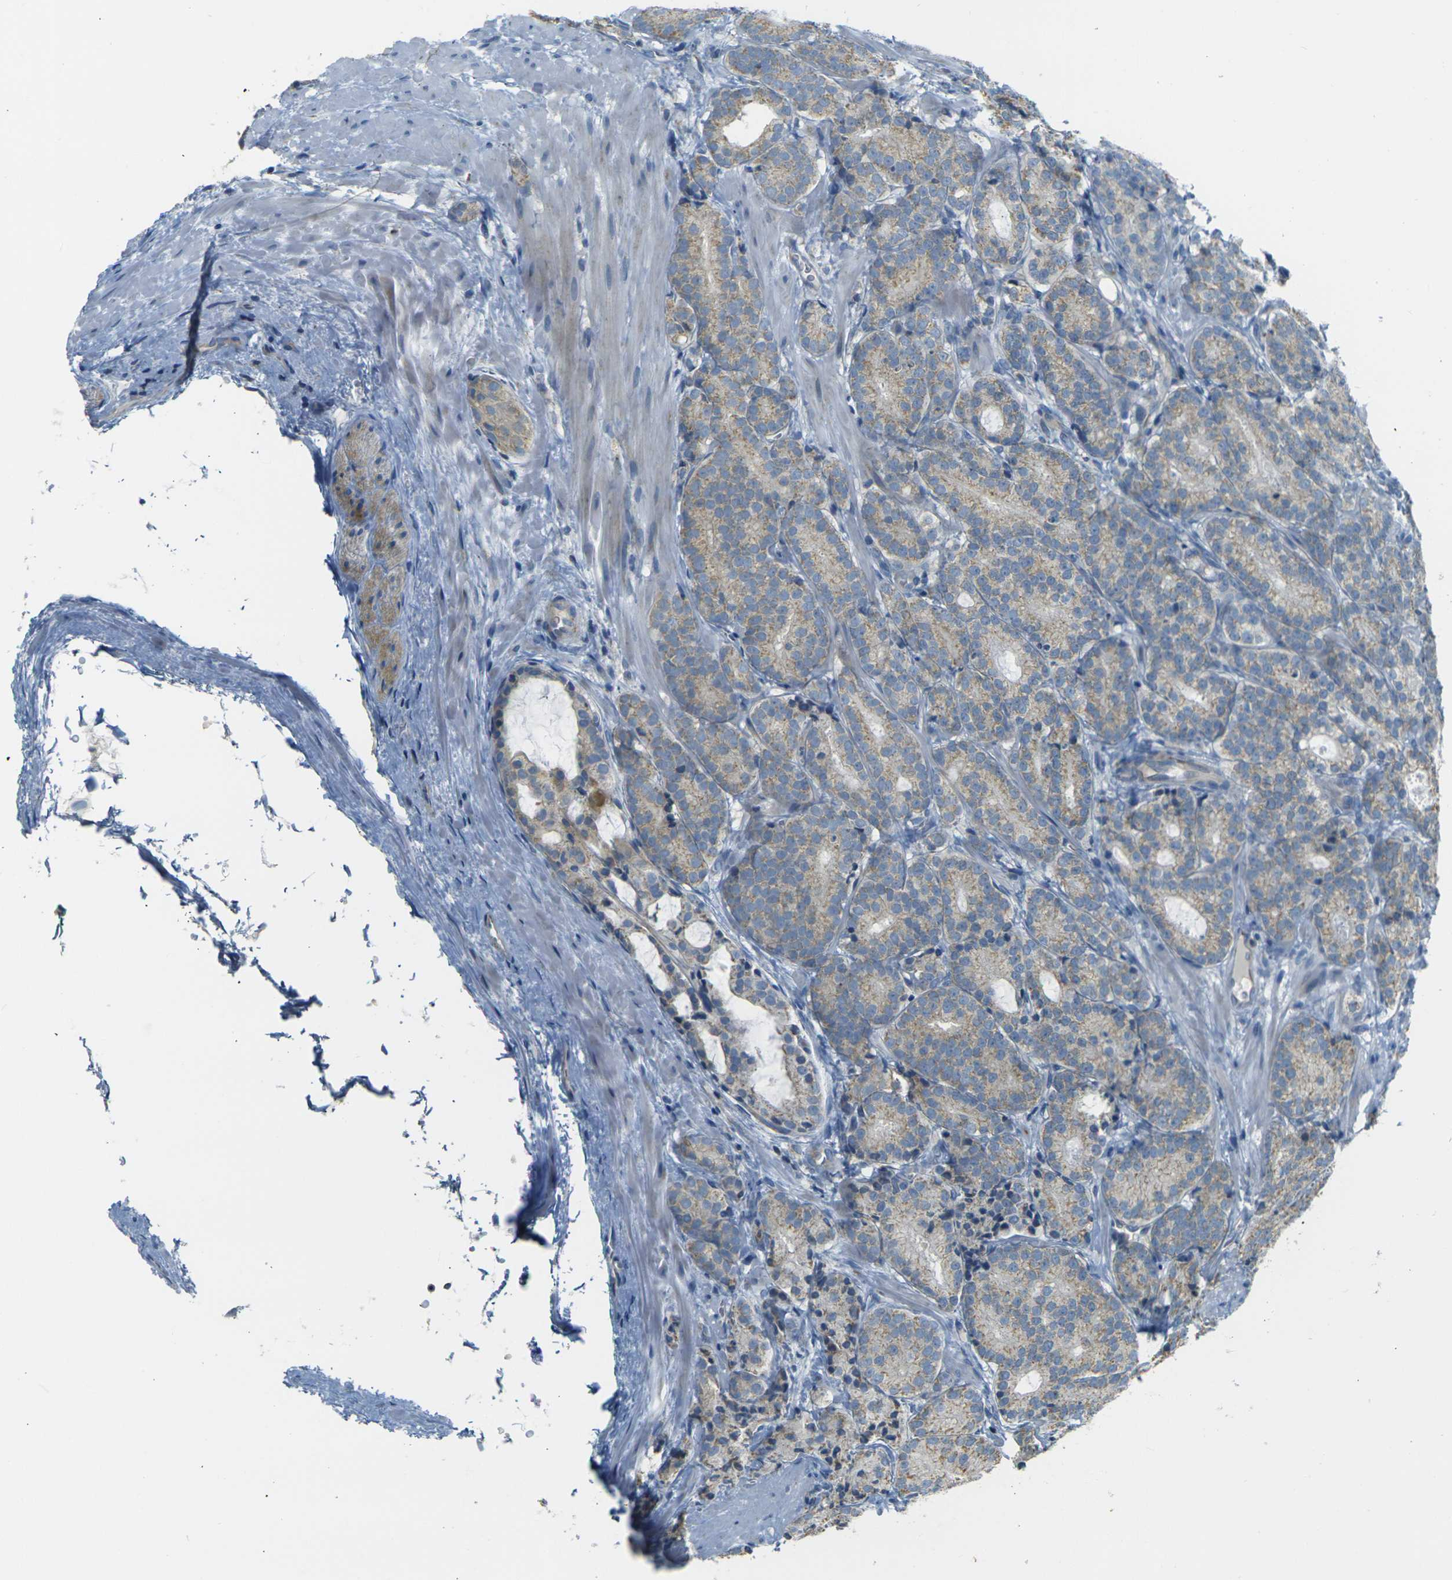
{"staining": {"intensity": "weak", "quantity": ">75%", "location": "cytoplasmic/membranous"}, "tissue": "prostate cancer", "cell_type": "Tumor cells", "image_type": "cancer", "snomed": [{"axis": "morphology", "description": "Adenocarcinoma, High grade"}, {"axis": "topography", "description": "Prostate"}], "caption": "The immunohistochemical stain highlights weak cytoplasmic/membranous staining in tumor cells of adenocarcinoma (high-grade) (prostate) tissue.", "gene": "PARD6B", "patient": {"sex": "male", "age": 61}}